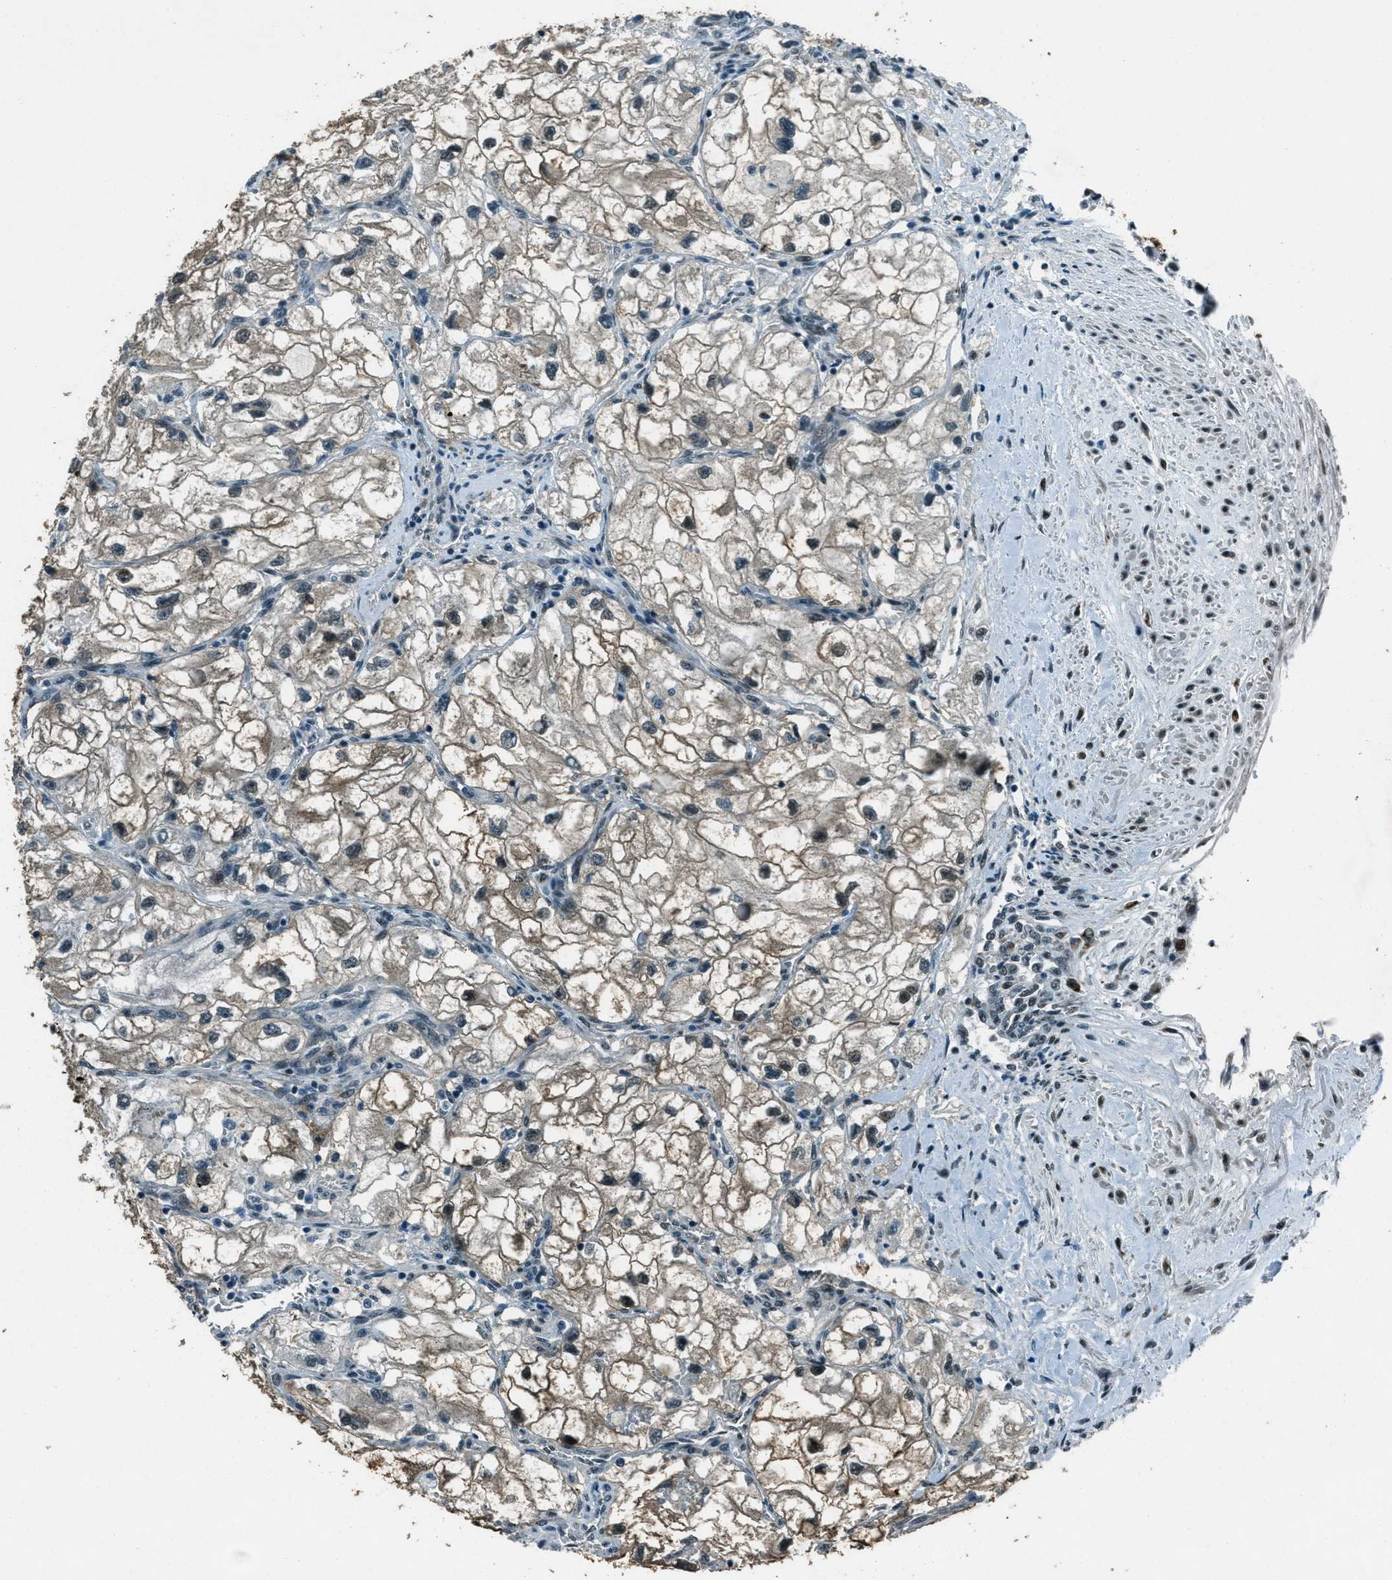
{"staining": {"intensity": "weak", "quantity": "25%-75%", "location": "cytoplasmic/membranous"}, "tissue": "renal cancer", "cell_type": "Tumor cells", "image_type": "cancer", "snomed": [{"axis": "morphology", "description": "Adenocarcinoma, NOS"}, {"axis": "topography", "description": "Kidney"}], "caption": "Weak cytoplasmic/membranous expression is appreciated in about 25%-75% of tumor cells in adenocarcinoma (renal).", "gene": "TARDBP", "patient": {"sex": "female", "age": 70}}